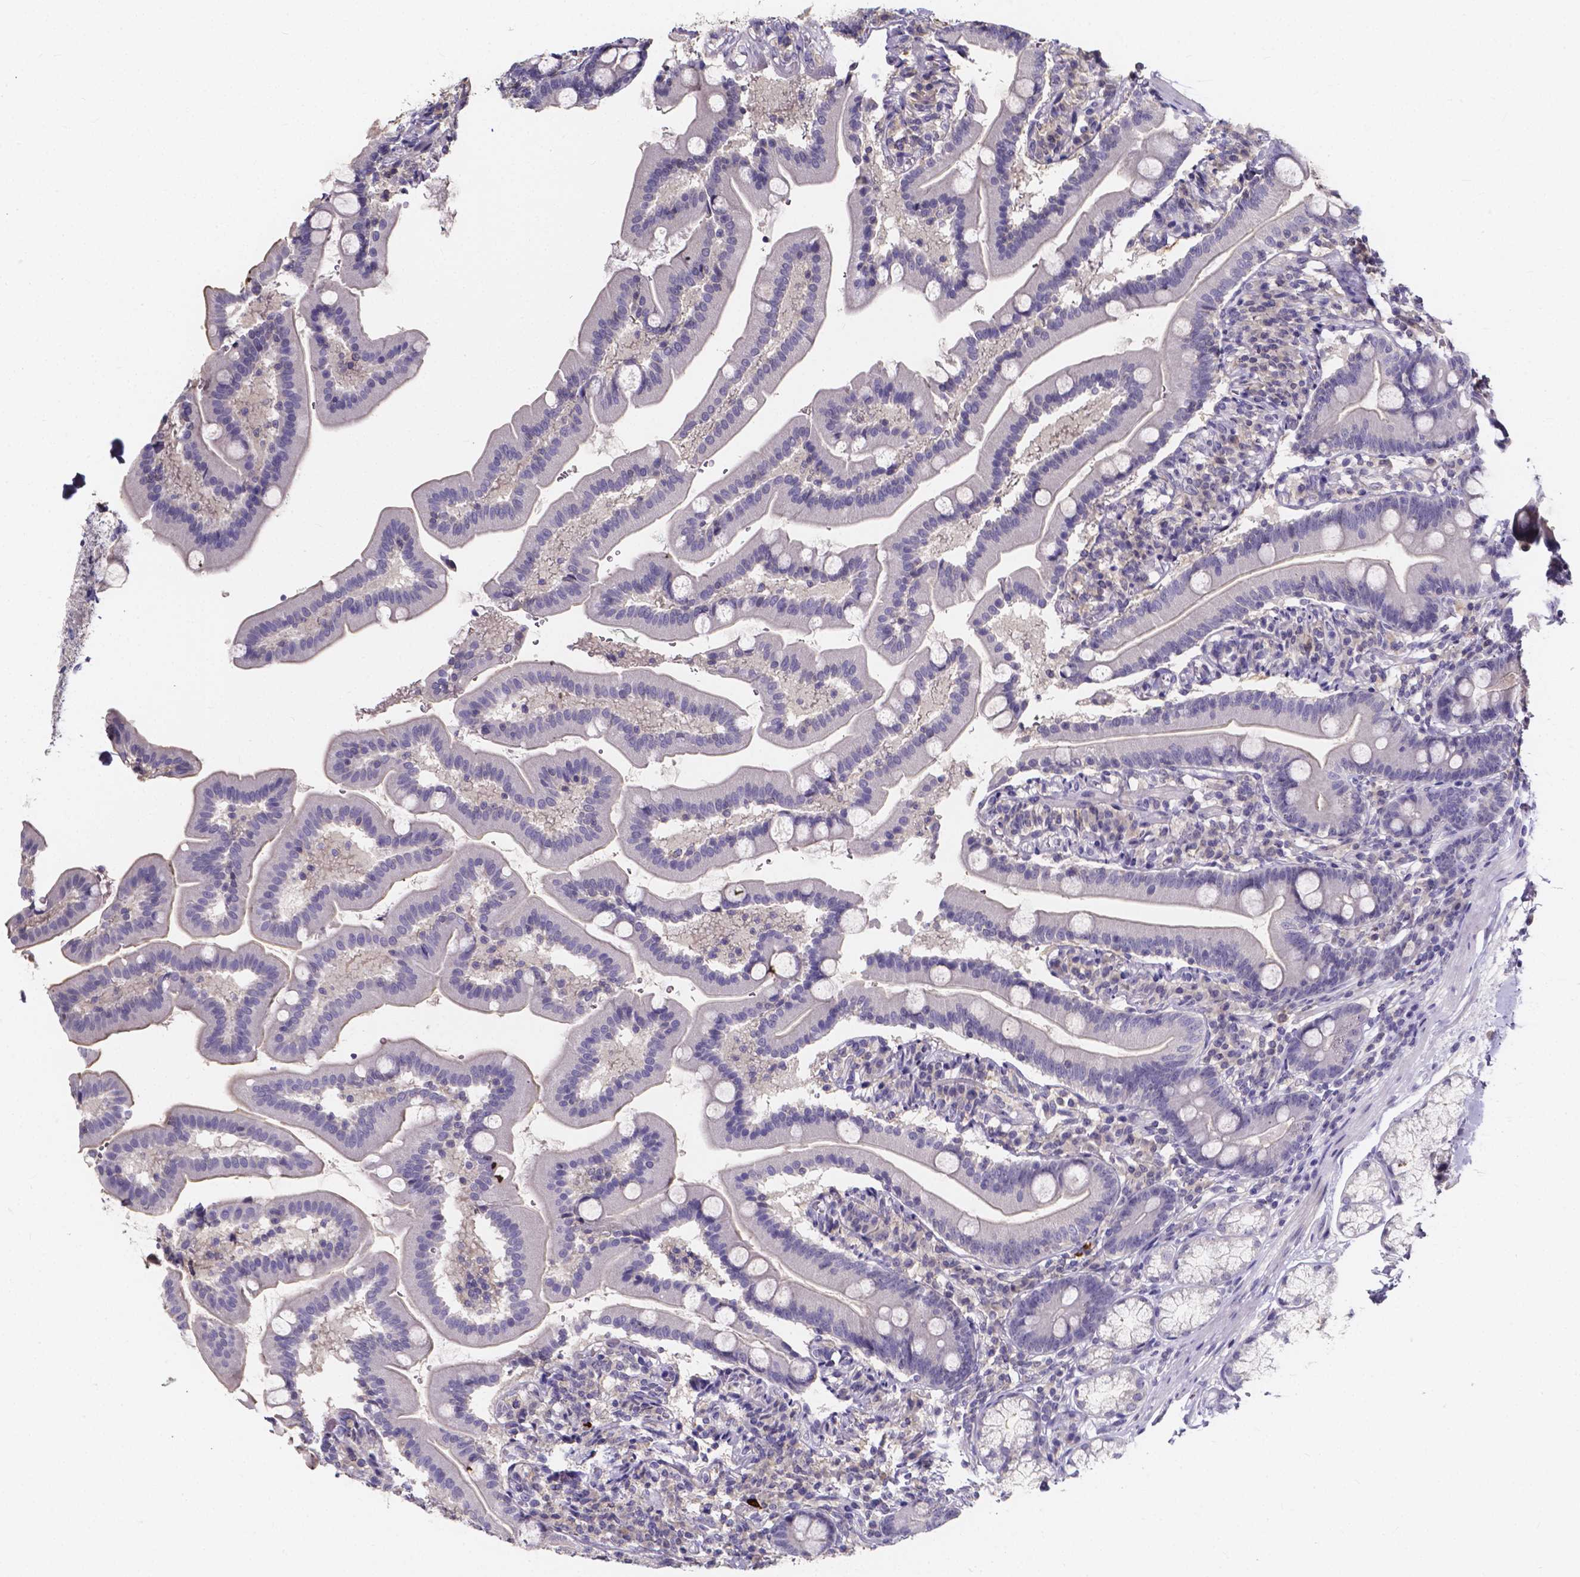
{"staining": {"intensity": "negative", "quantity": "none", "location": "none"}, "tissue": "duodenum", "cell_type": "Glandular cells", "image_type": "normal", "snomed": [{"axis": "morphology", "description": "Normal tissue, NOS"}, {"axis": "topography", "description": "Duodenum"}], "caption": "Immunohistochemistry (IHC) of benign human duodenum shows no staining in glandular cells.", "gene": "SPOCD1", "patient": {"sex": "female", "age": 67}}